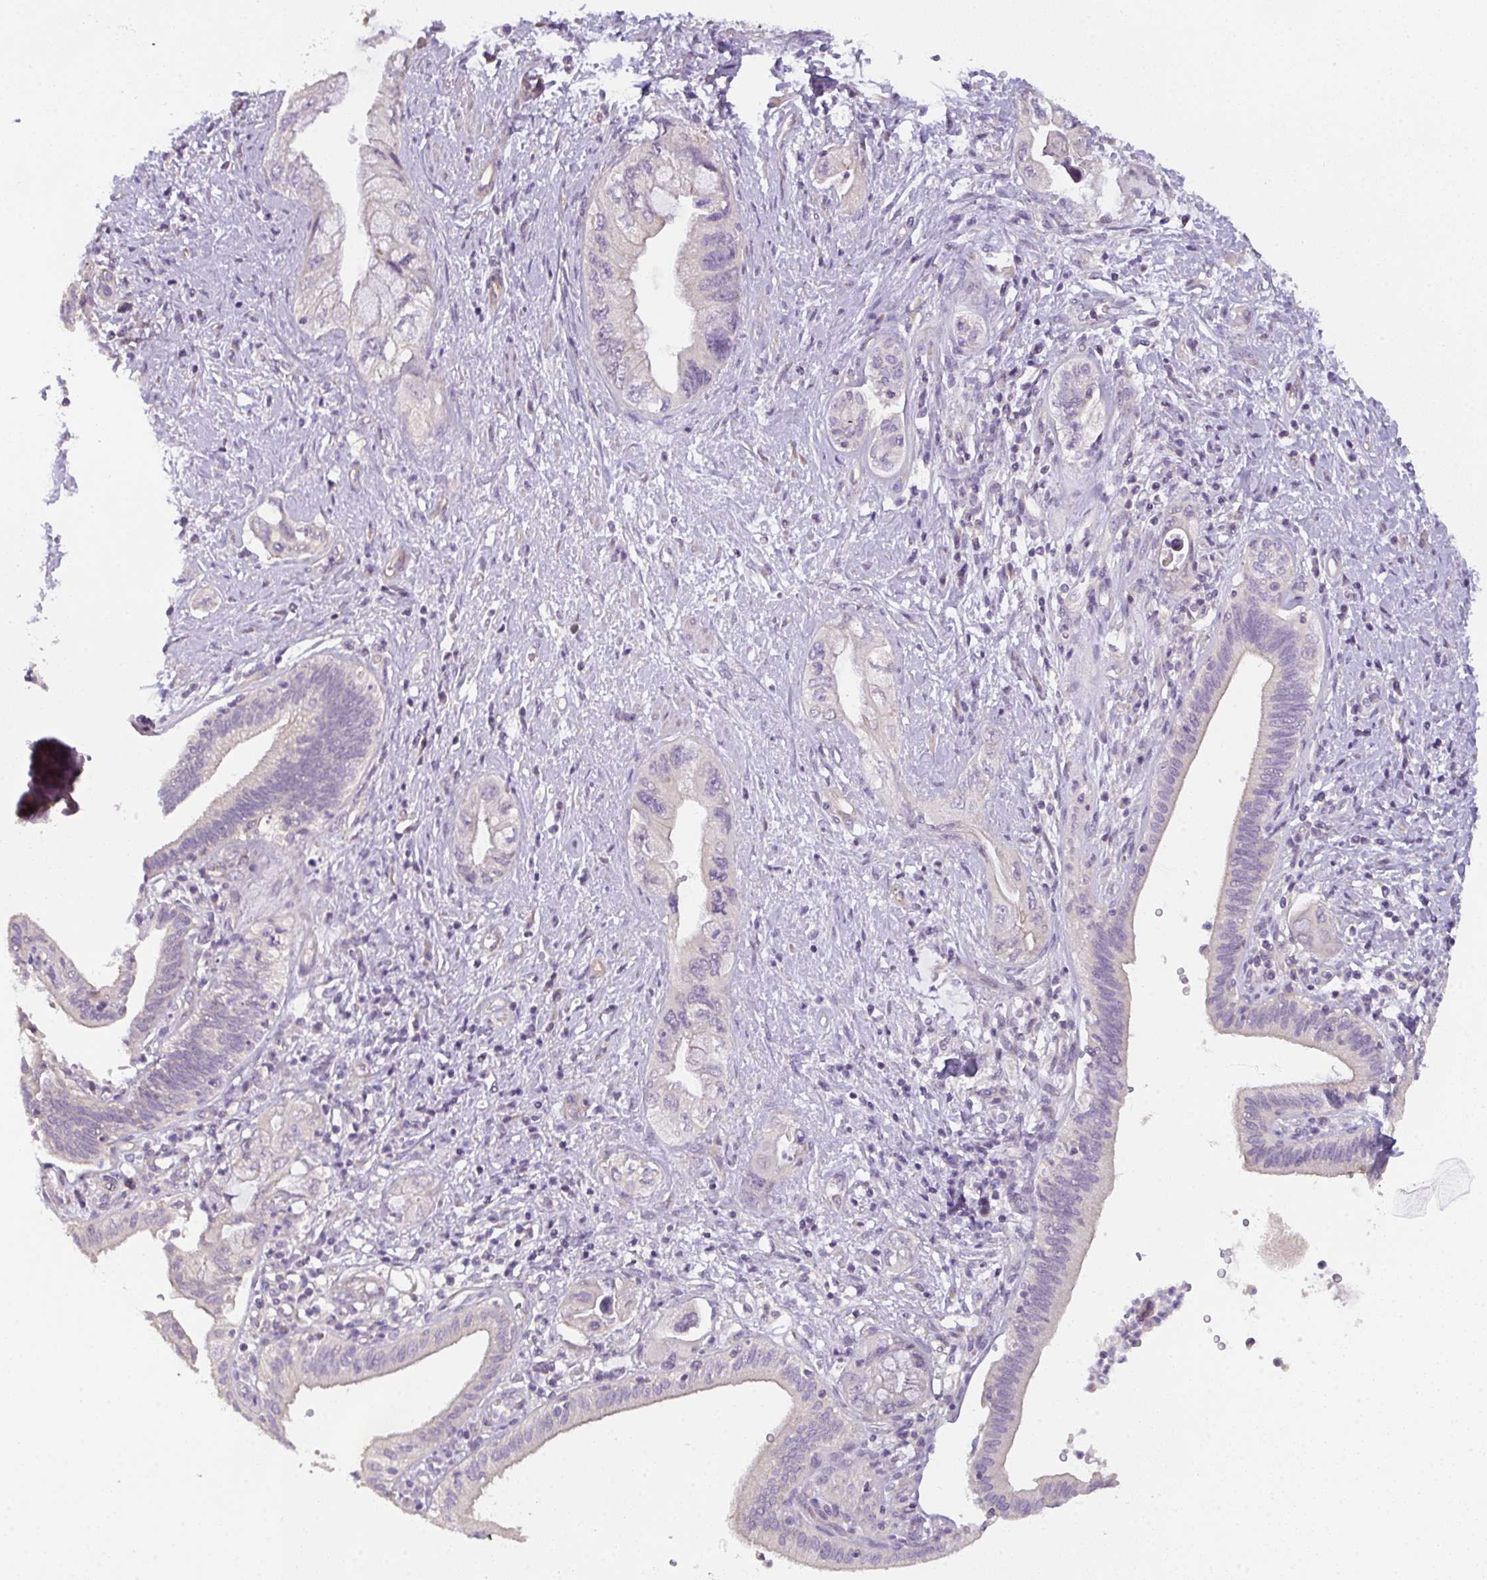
{"staining": {"intensity": "negative", "quantity": "none", "location": "none"}, "tissue": "pancreatic cancer", "cell_type": "Tumor cells", "image_type": "cancer", "snomed": [{"axis": "morphology", "description": "Adenocarcinoma, NOS"}, {"axis": "topography", "description": "Pancreas"}], "caption": "Immunohistochemistry micrograph of neoplastic tissue: pancreatic adenocarcinoma stained with DAB displays no significant protein expression in tumor cells.", "gene": "FILIP1", "patient": {"sex": "female", "age": 73}}